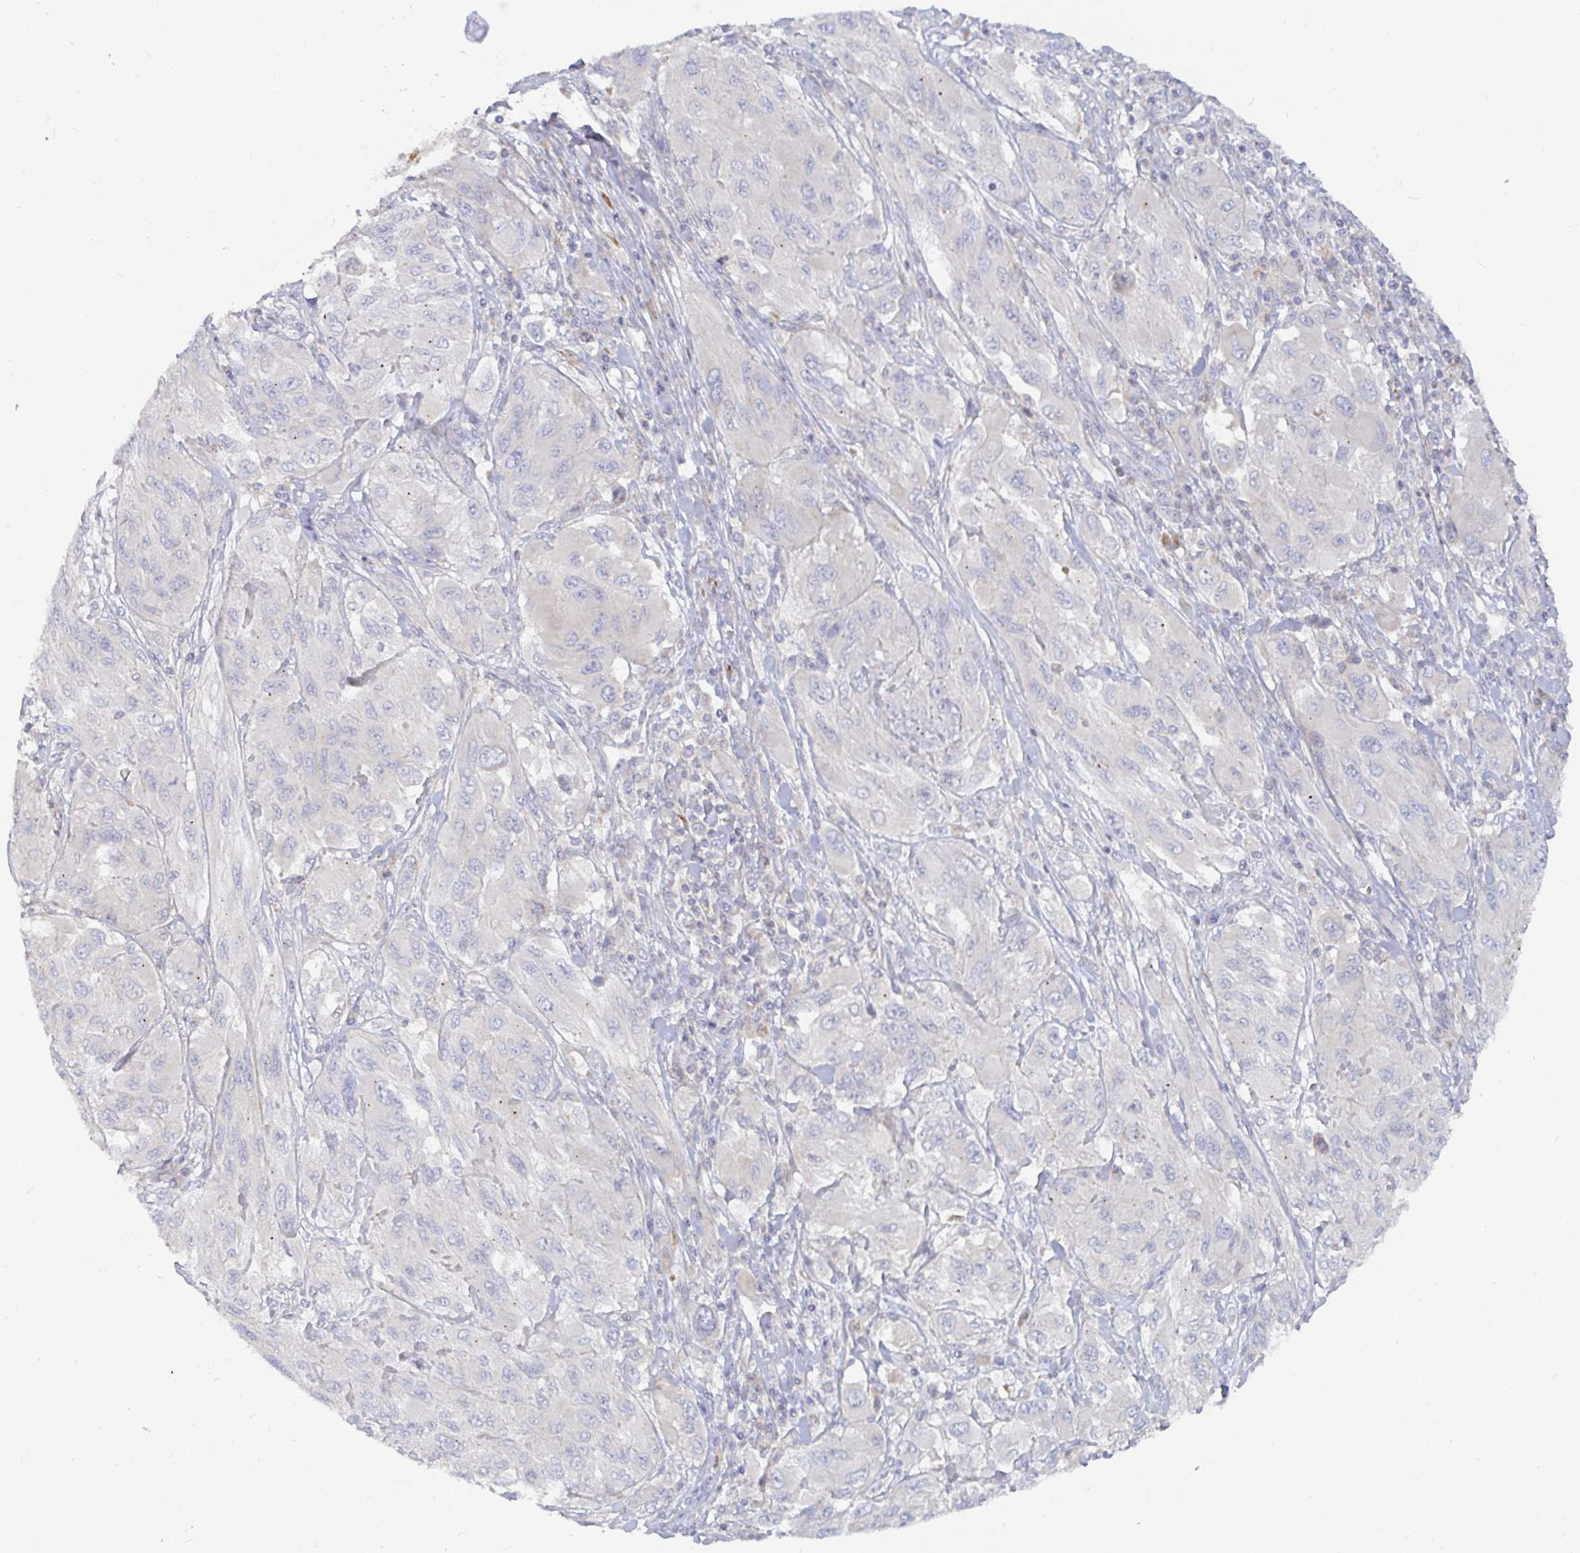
{"staining": {"intensity": "negative", "quantity": "none", "location": "none"}, "tissue": "melanoma", "cell_type": "Tumor cells", "image_type": "cancer", "snomed": [{"axis": "morphology", "description": "Malignant melanoma, NOS"}, {"axis": "topography", "description": "Skin"}], "caption": "An immunohistochemistry (IHC) image of malignant melanoma is shown. There is no staining in tumor cells of malignant melanoma.", "gene": "SSH2", "patient": {"sex": "female", "age": 91}}